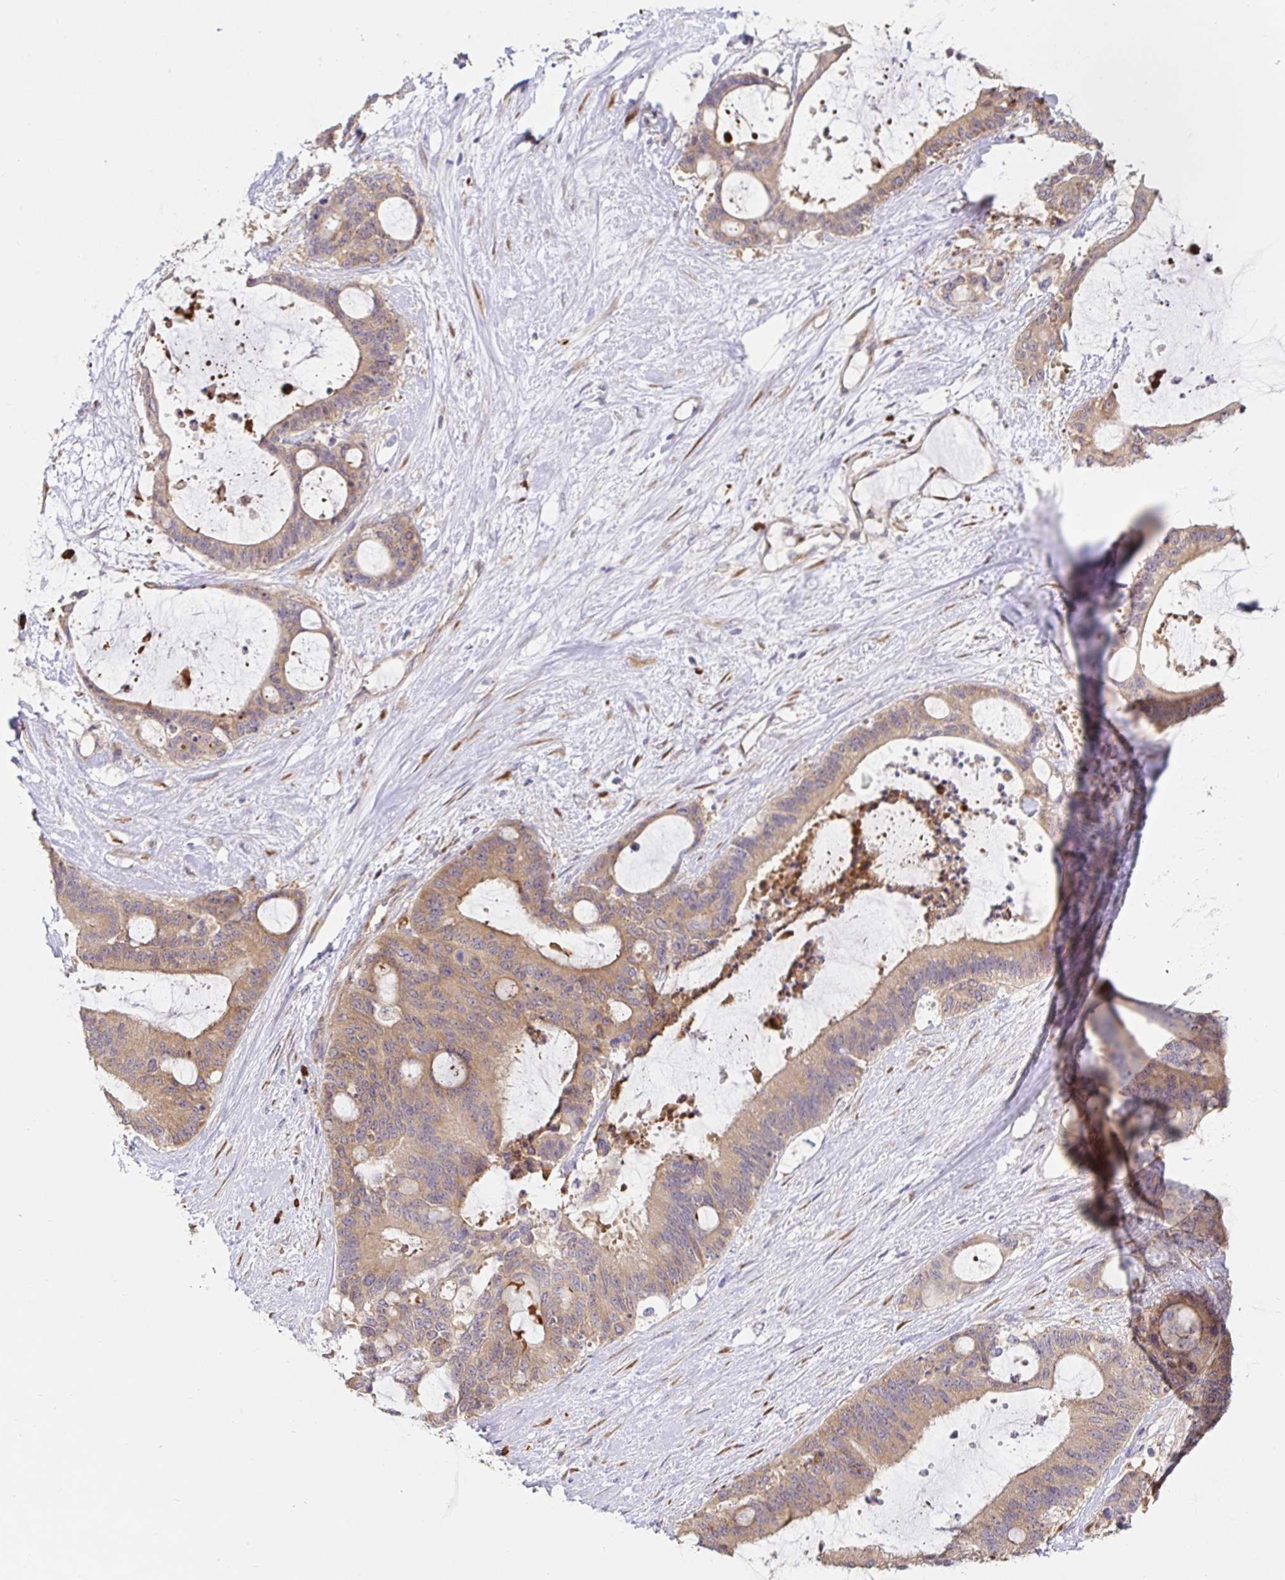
{"staining": {"intensity": "weak", "quantity": ">75%", "location": "cytoplasmic/membranous"}, "tissue": "liver cancer", "cell_type": "Tumor cells", "image_type": "cancer", "snomed": [{"axis": "morphology", "description": "Normal tissue, NOS"}, {"axis": "morphology", "description": "Cholangiocarcinoma"}, {"axis": "topography", "description": "Liver"}, {"axis": "topography", "description": "Peripheral nerve tissue"}], "caption": "Tumor cells demonstrate low levels of weak cytoplasmic/membranous staining in about >75% of cells in human cholangiocarcinoma (liver).", "gene": "PDPK1", "patient": {"sex": "female", "age": 73}}